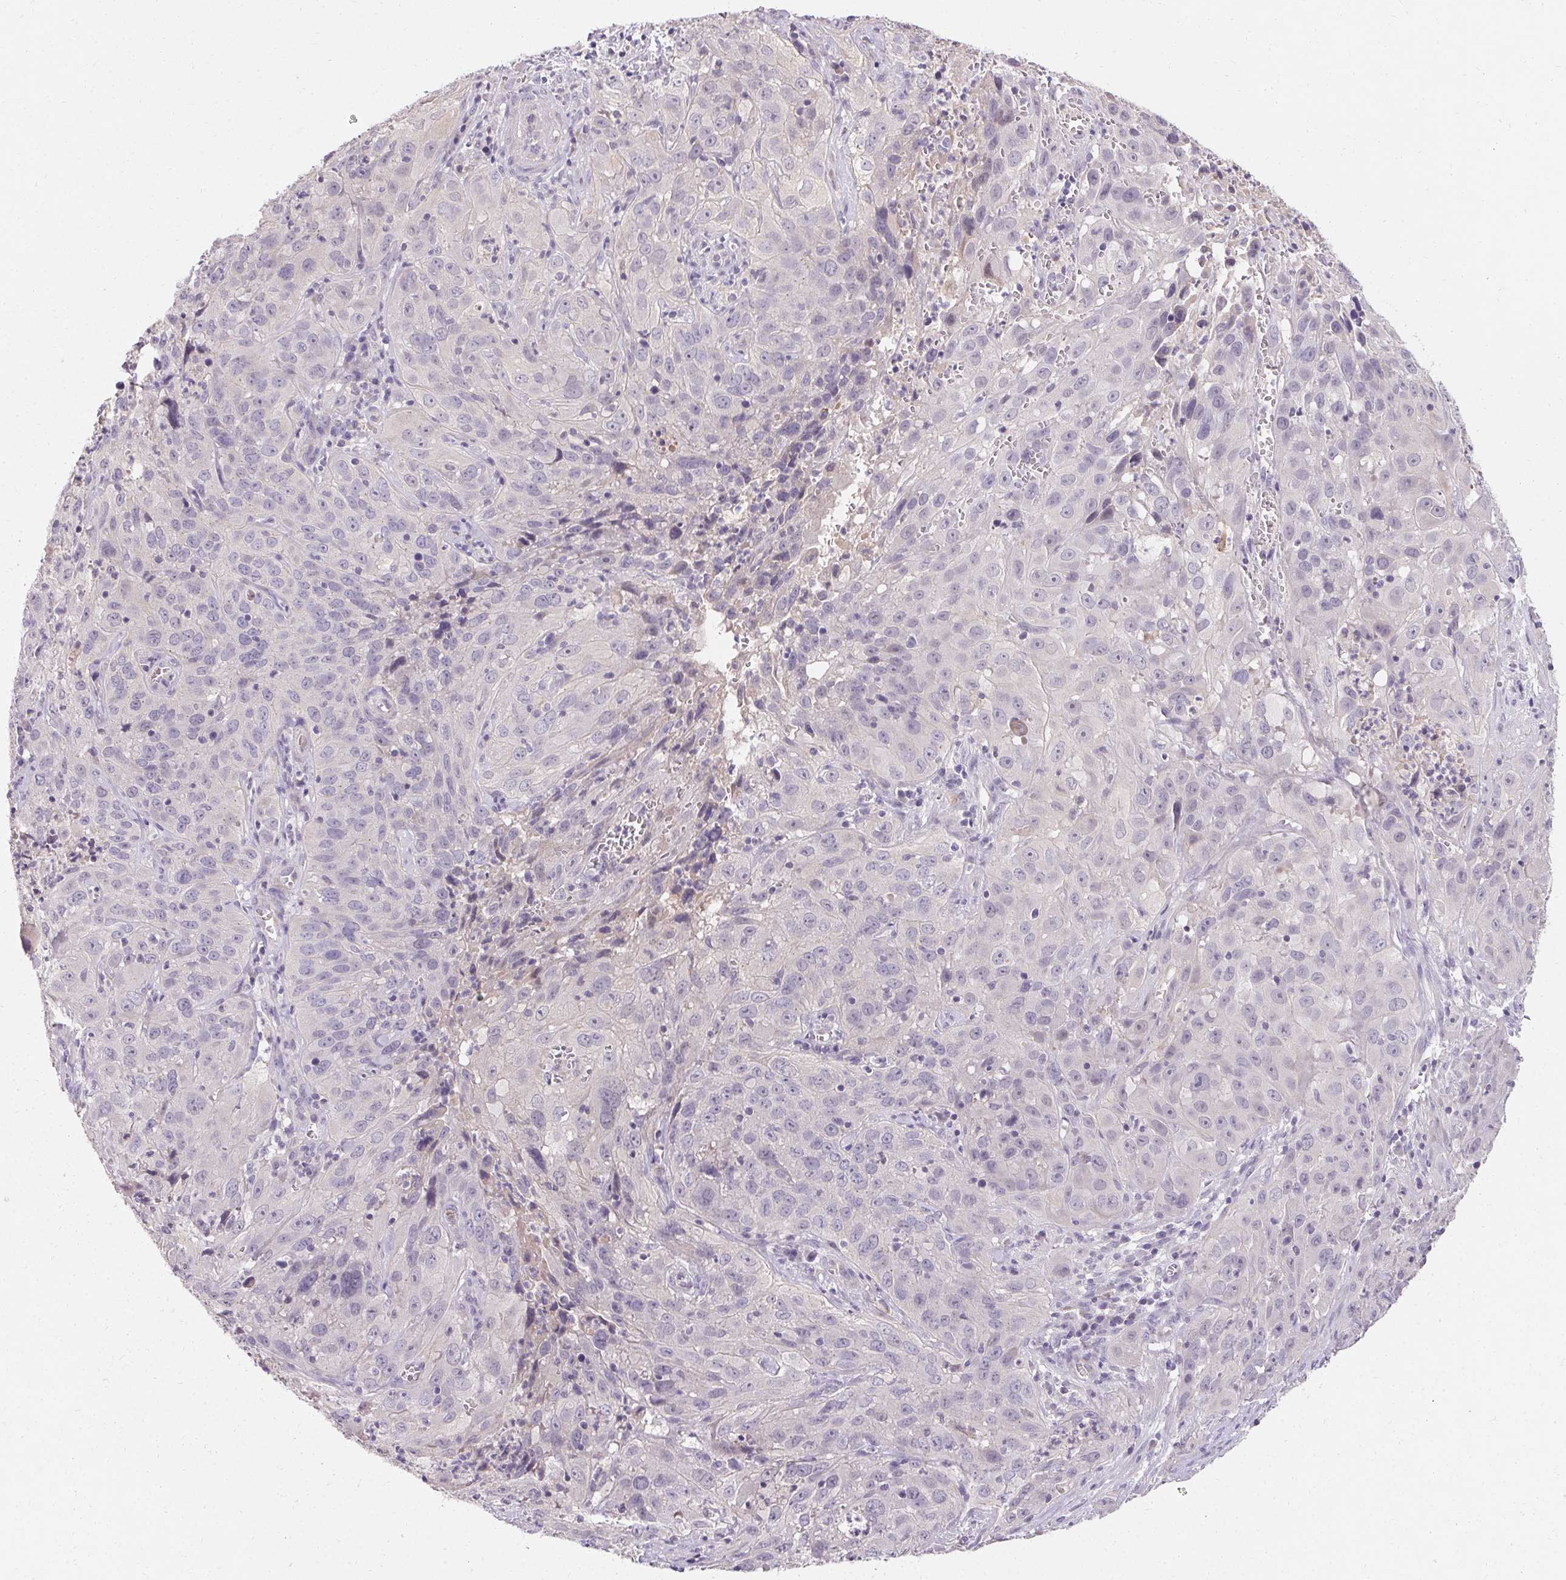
{"staining": {"intensity": "negative", "quantity": "none", "location": "none"}, "tissue": "cervical cancer", "cell_type": "Tumor cells", "image_type": "cancer", "snomed": [{"axis": "morphology", "description": "Squamous cell carcinoma, NOS"}, {"axis": "topography", "description": "Cervix"}], "caption": "The micrograph shows no significant expression in tumor cells of squamous cell carcinoma (cervical).", "gene": "TRIP13", "patient": {"sex": "female", "age": 32}}